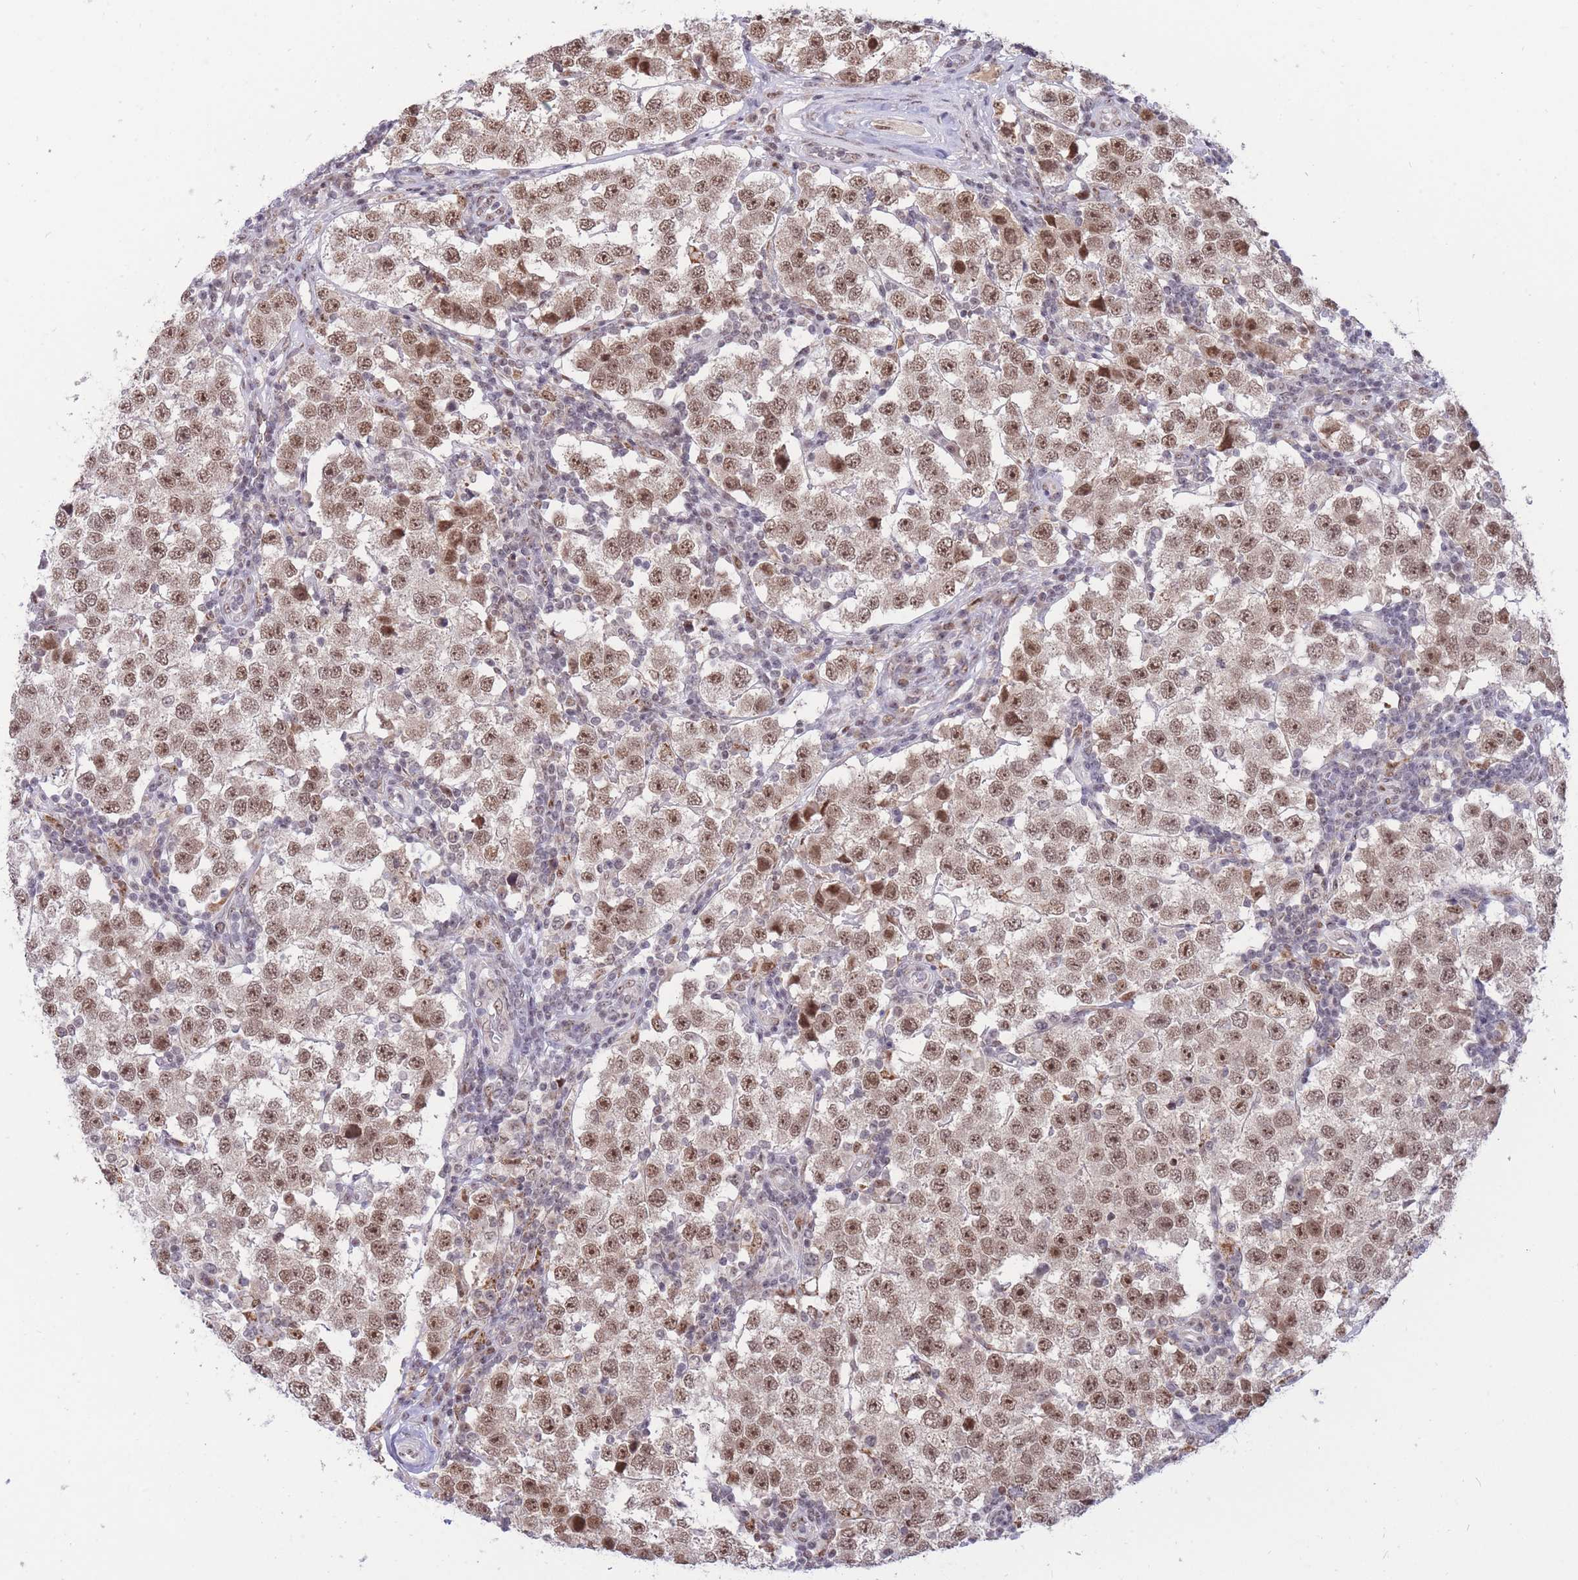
{"staining": {"intensity": "moderate", "quantity": ">75%", "location": "nuclear"}, "tissue": "testis cancer", "cell_type": "Tumor cells", "image_type": "cancer", "snomed": [{"axis": "morphology", "description": "Seminoma, NOS"}, {"axis": "topography", "description": "Testis"}], "caption": "This is an image of immunohistochemistry (IHC) staining of testis cancer (seminoma), which shows moderate staining in the nuclear of tumor cells.", "gene": "TARBP2", "patient": {"sex": "male", "age": 34}}